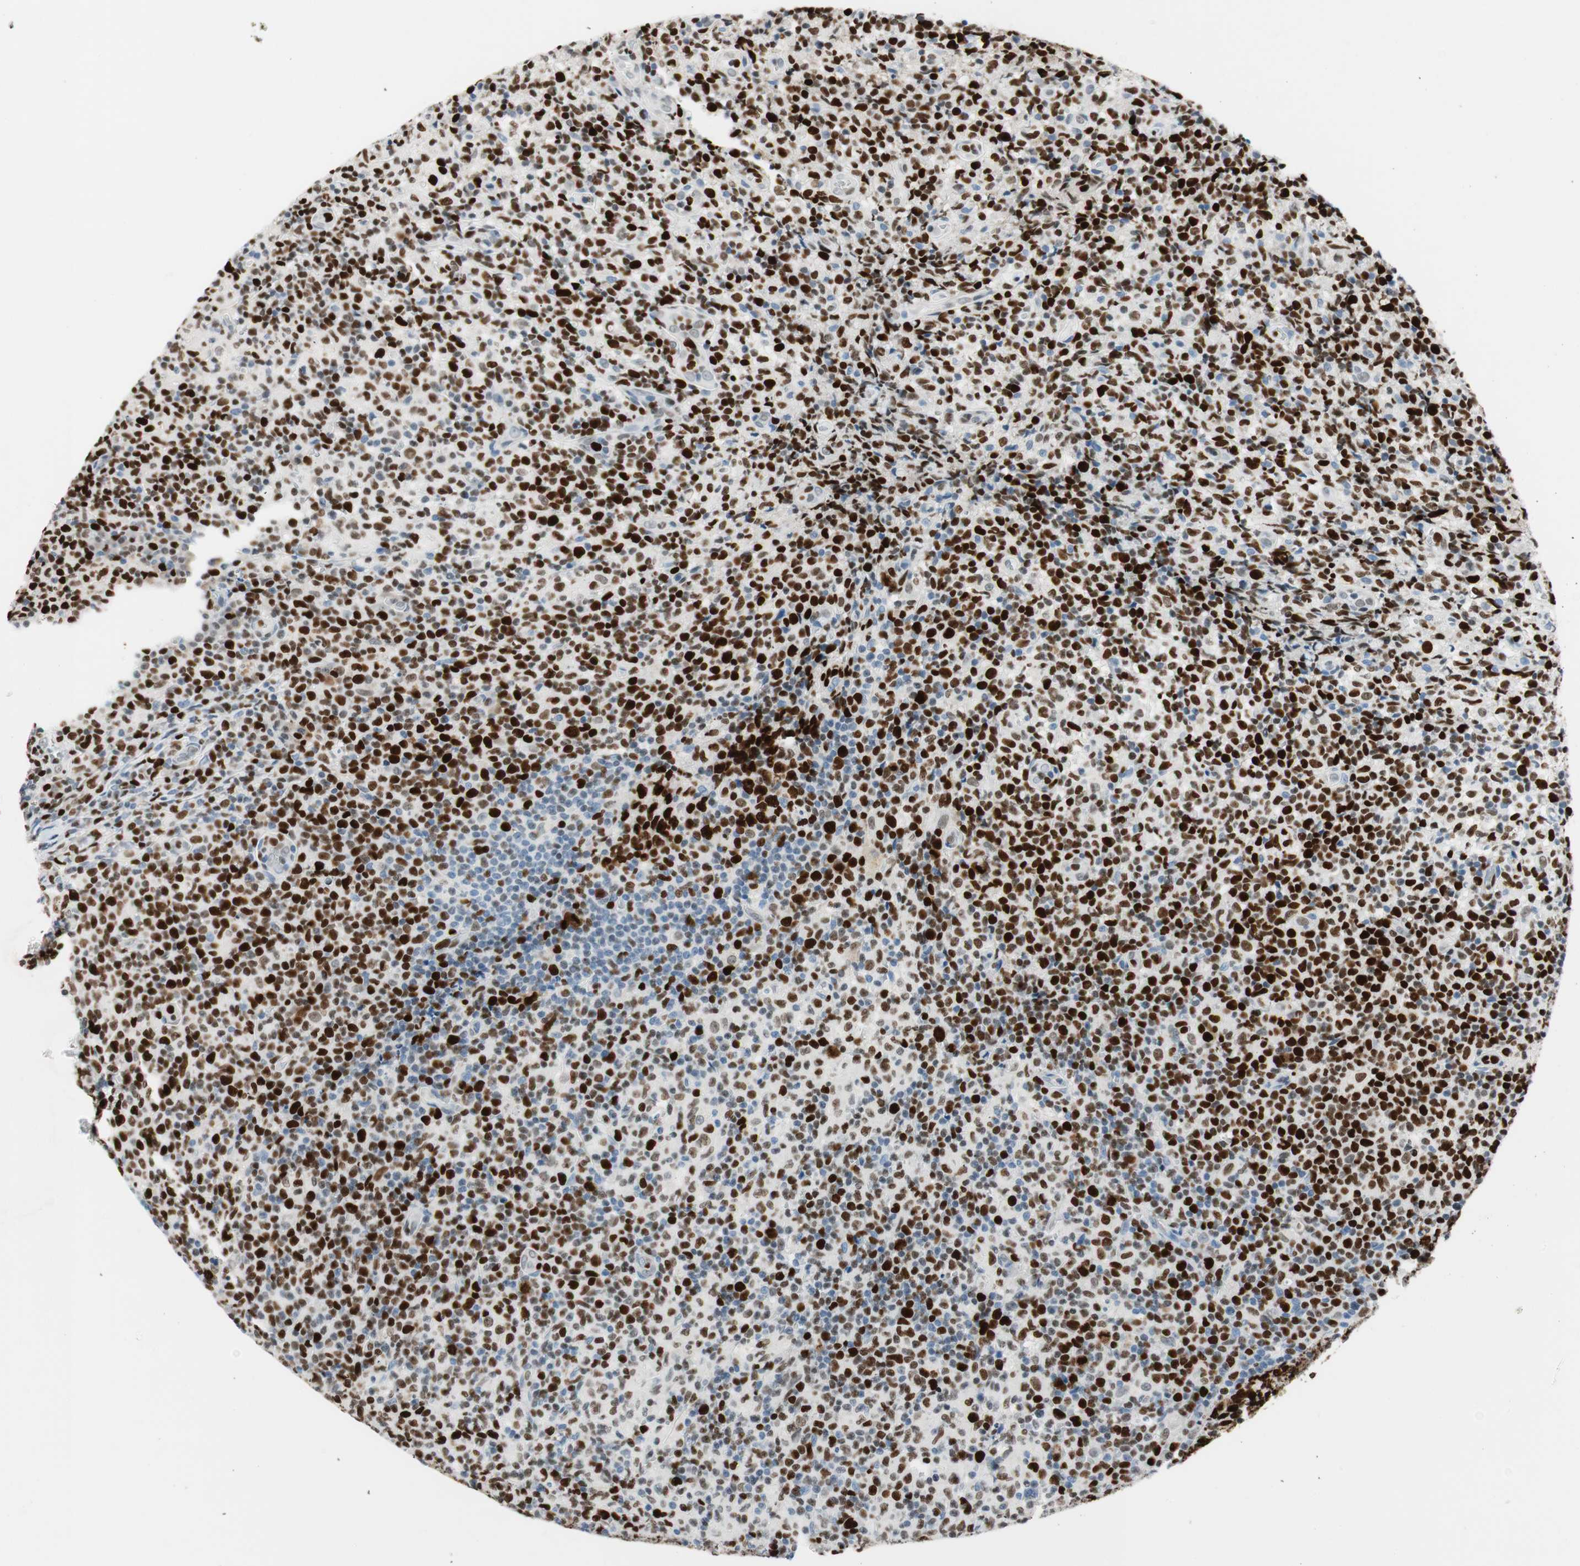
{"staining": {"intensity": "strong", "quantity": "<25%", "location": "nuclear"}, "tissue": "lymph node", "cell_type": "Germinal center cells", "image_type": "normal", "snomed": [{"axis": "morphology", "description": "Normal tissue, NOS"}, {"axis": "morphology", "description": "Inflammation, NOS"}, {"axis": "topography", "description": "Lymph node"}], "caption": "Immunohistochemical staining of normal lymph node shows medium levels of strong nuclear staining in approximately <25% of germinal center cells.", "gene": "EZH2", "patient": {"sex": "male", "age": 55}}